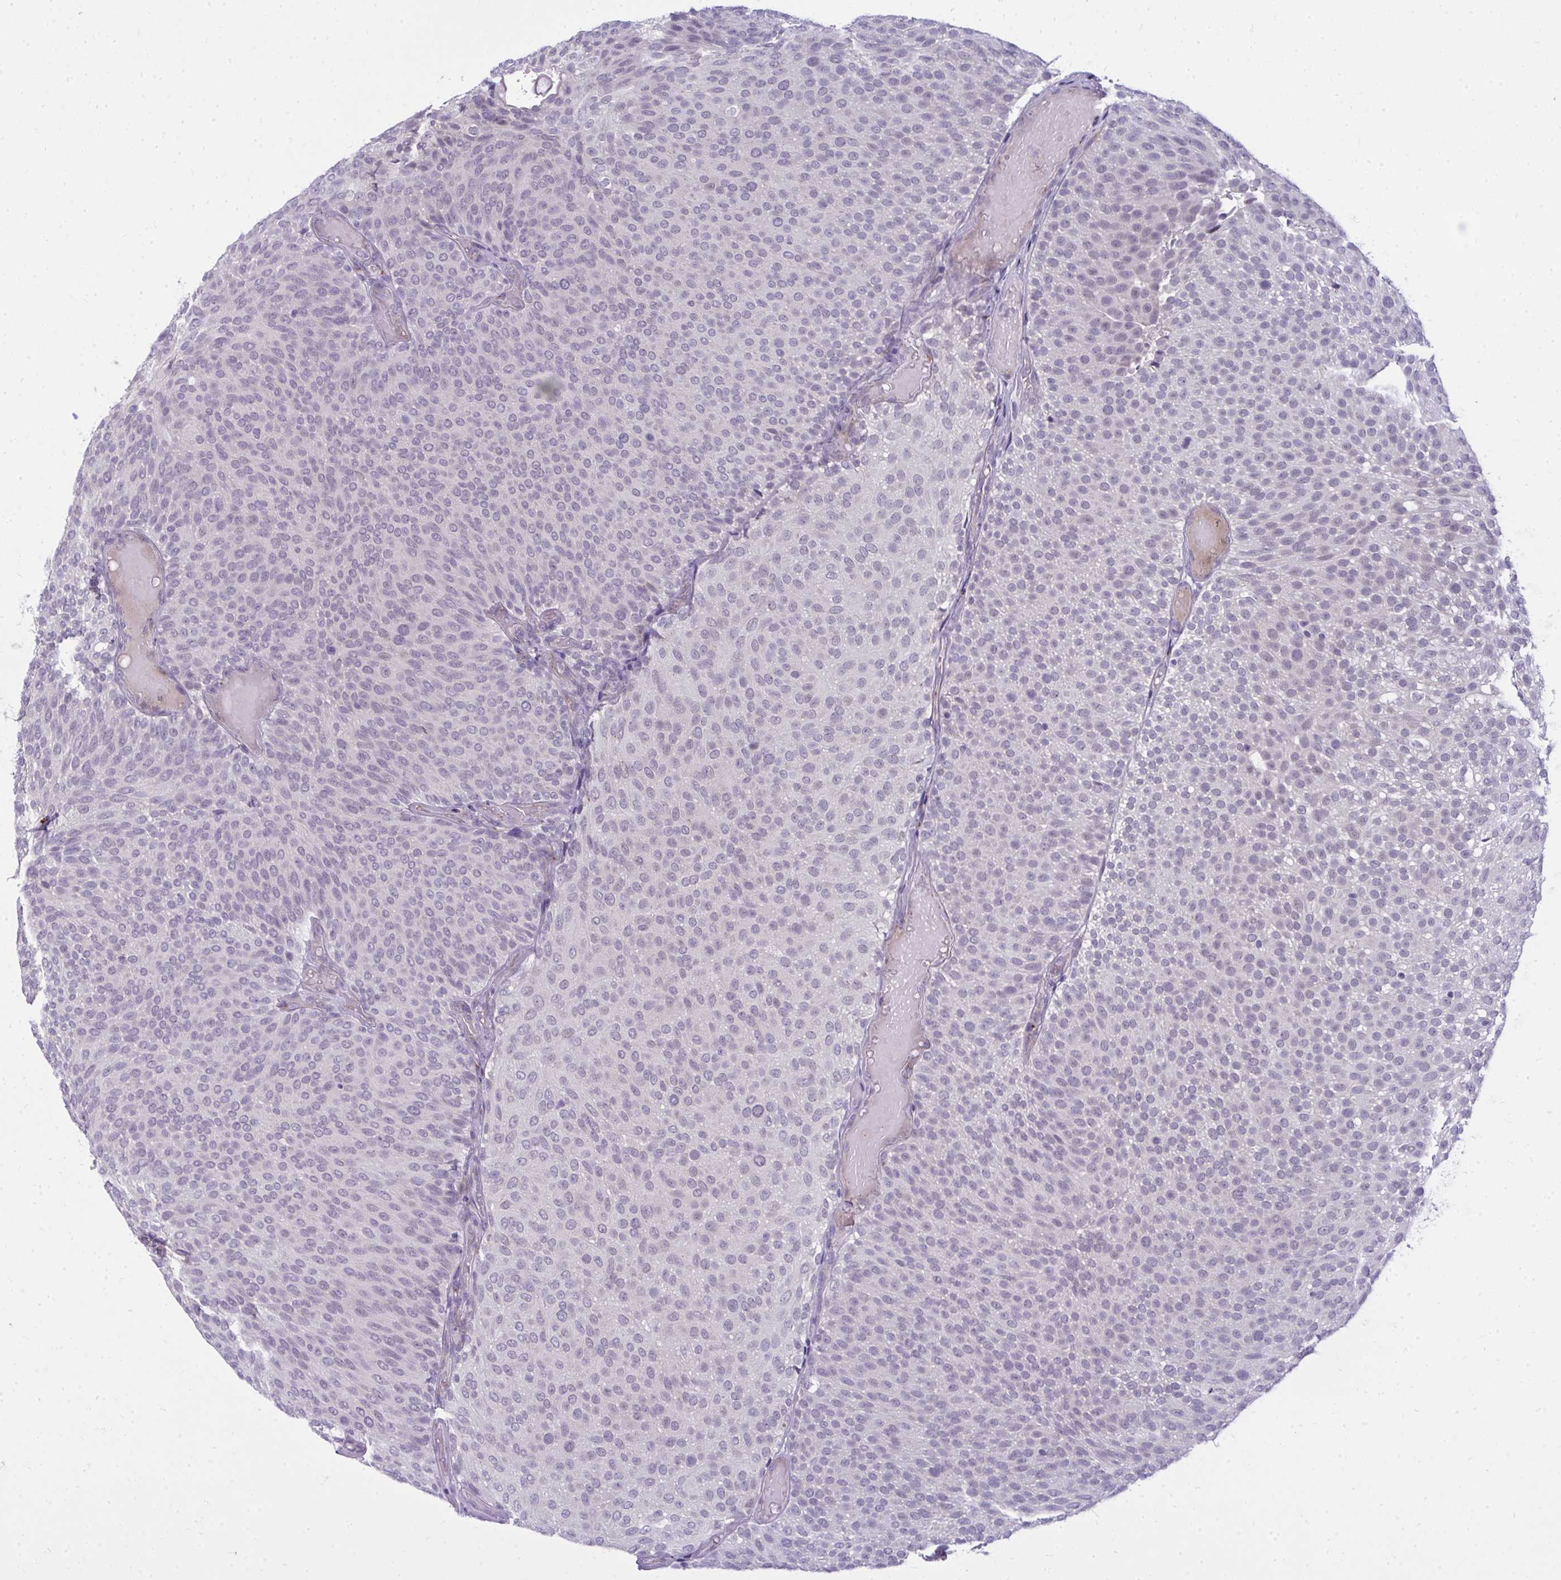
{"staining": {"intensity": "negative", "quantity": "none", "location": "none"}, "tissue": "urothelial cancer", "cell_type": "Tumor cells", "image_type": "cancer", "snomed": [{"axis": "morphology", "description": "Urothelial carcinoma, Low grade"}, {"axis": "topography", "description": "Urinary bladder"}], "caption": "Micrograph shows no protein expression in tumor cells of urothelial cancer tissue.", "gene": "DTX4", "patient": {"sex": "male", "age": 78}}